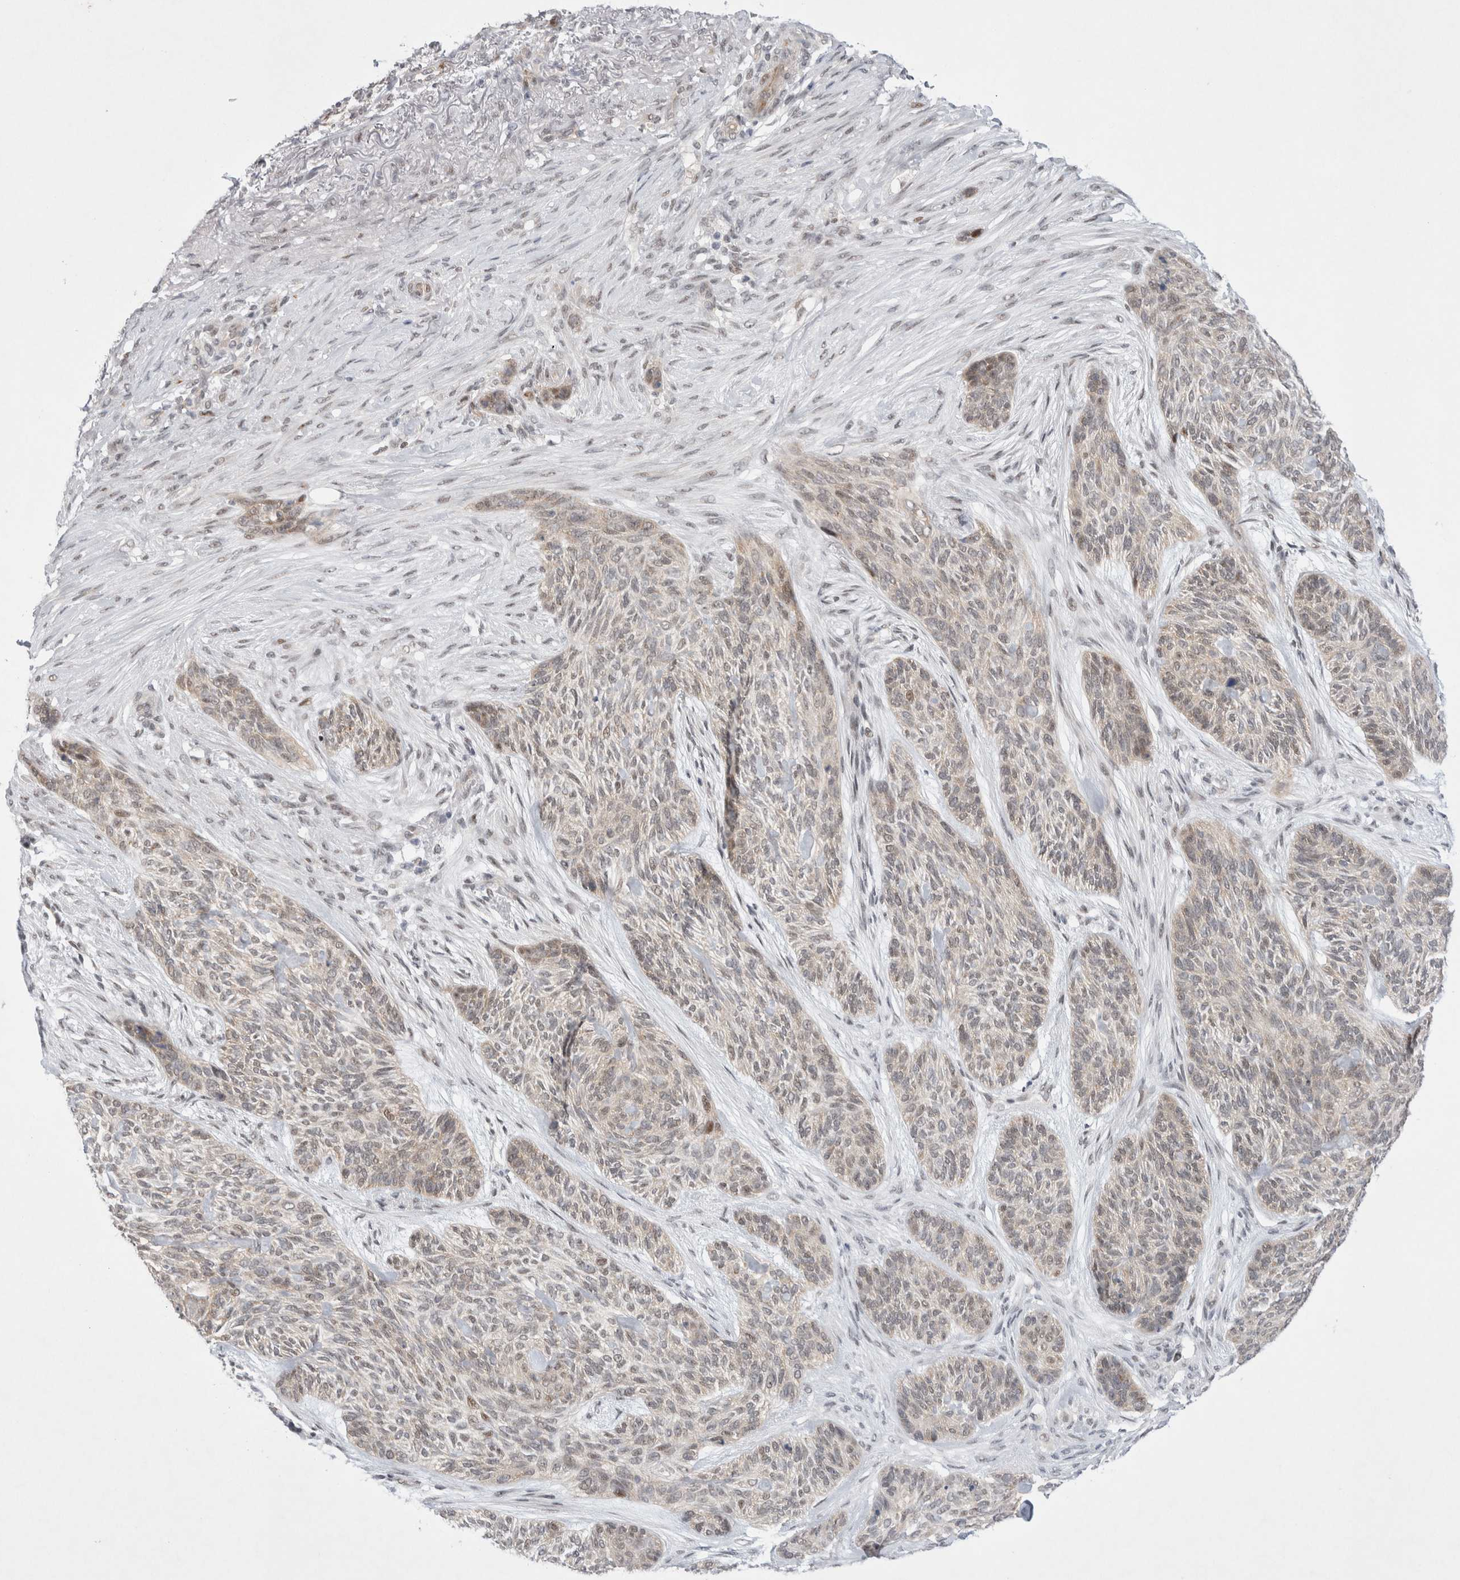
{"staining": {"intensity": "weak", "quantity": "<25%", "location": "nuclear"}, "tissue": "skin cancer", "cell_type": "Tumor cells", "image_type": "cancer", "snomed": [{"axis": "morphology", "description": "Basal cell carcinoma"}, {"axis": "topography", "description": "Skin"}], "caption": "Photomicrograph shows no significant protein expression in tumor cells of skin cancer. (DAB immunohistochemistry visualized using brightfield microscopy, high magnification).", "gene": "WIPF2", "patient": {"sex": "male", "age": 55}}